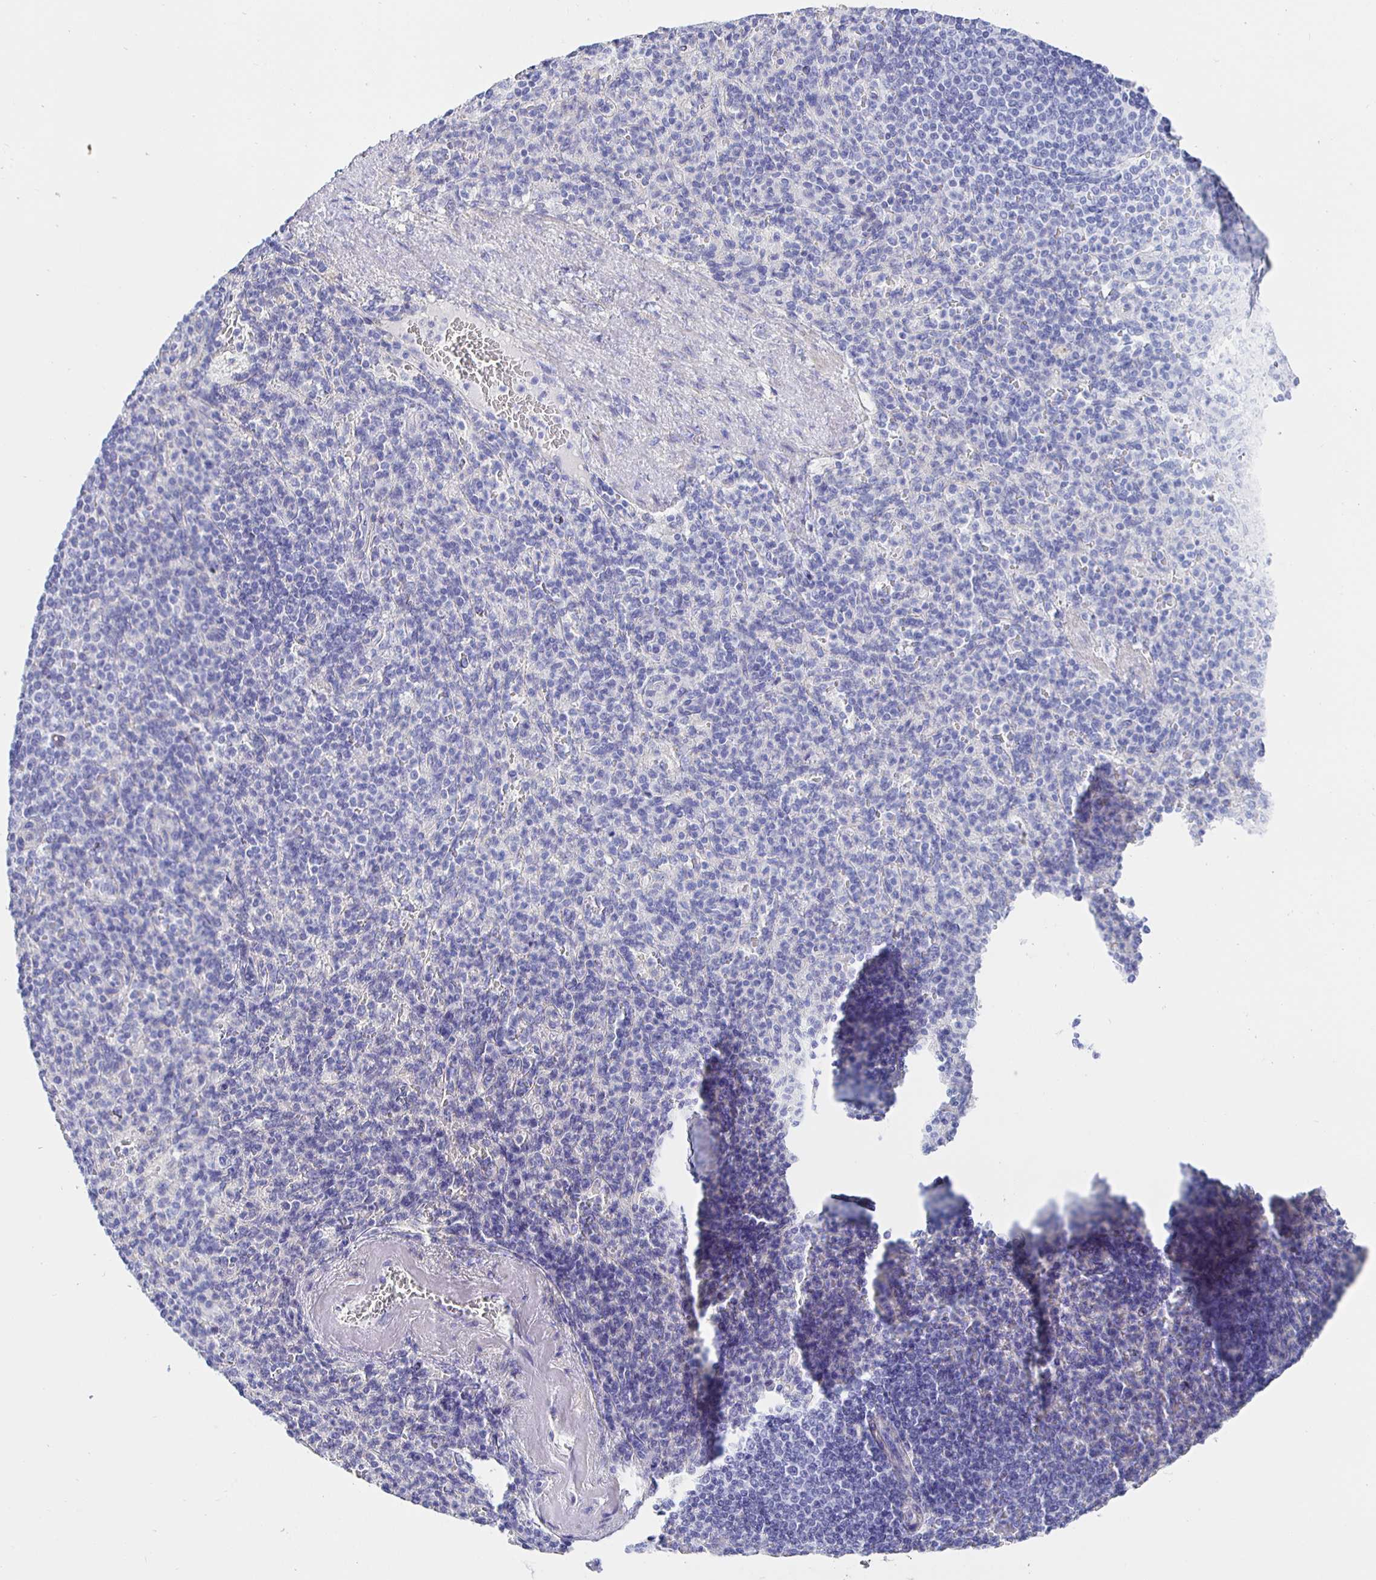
{"staining": {"intensity": "negative", "quantity": "none", "location": "none"}, "tissue": "spleen", "cell_type": "Cells in red pulp", "image_type": "normal", "snomed": [{"axis": "morphology", "description": "Normal tissue, NOS"}, {"axis": "topography", "description": "Spleen"}], "caption": "The micrograph shows no staining of cells in red pulp in benign spleen.", "gene": "HSPA4L", "patient": {"sex": "female", "age": 74}}